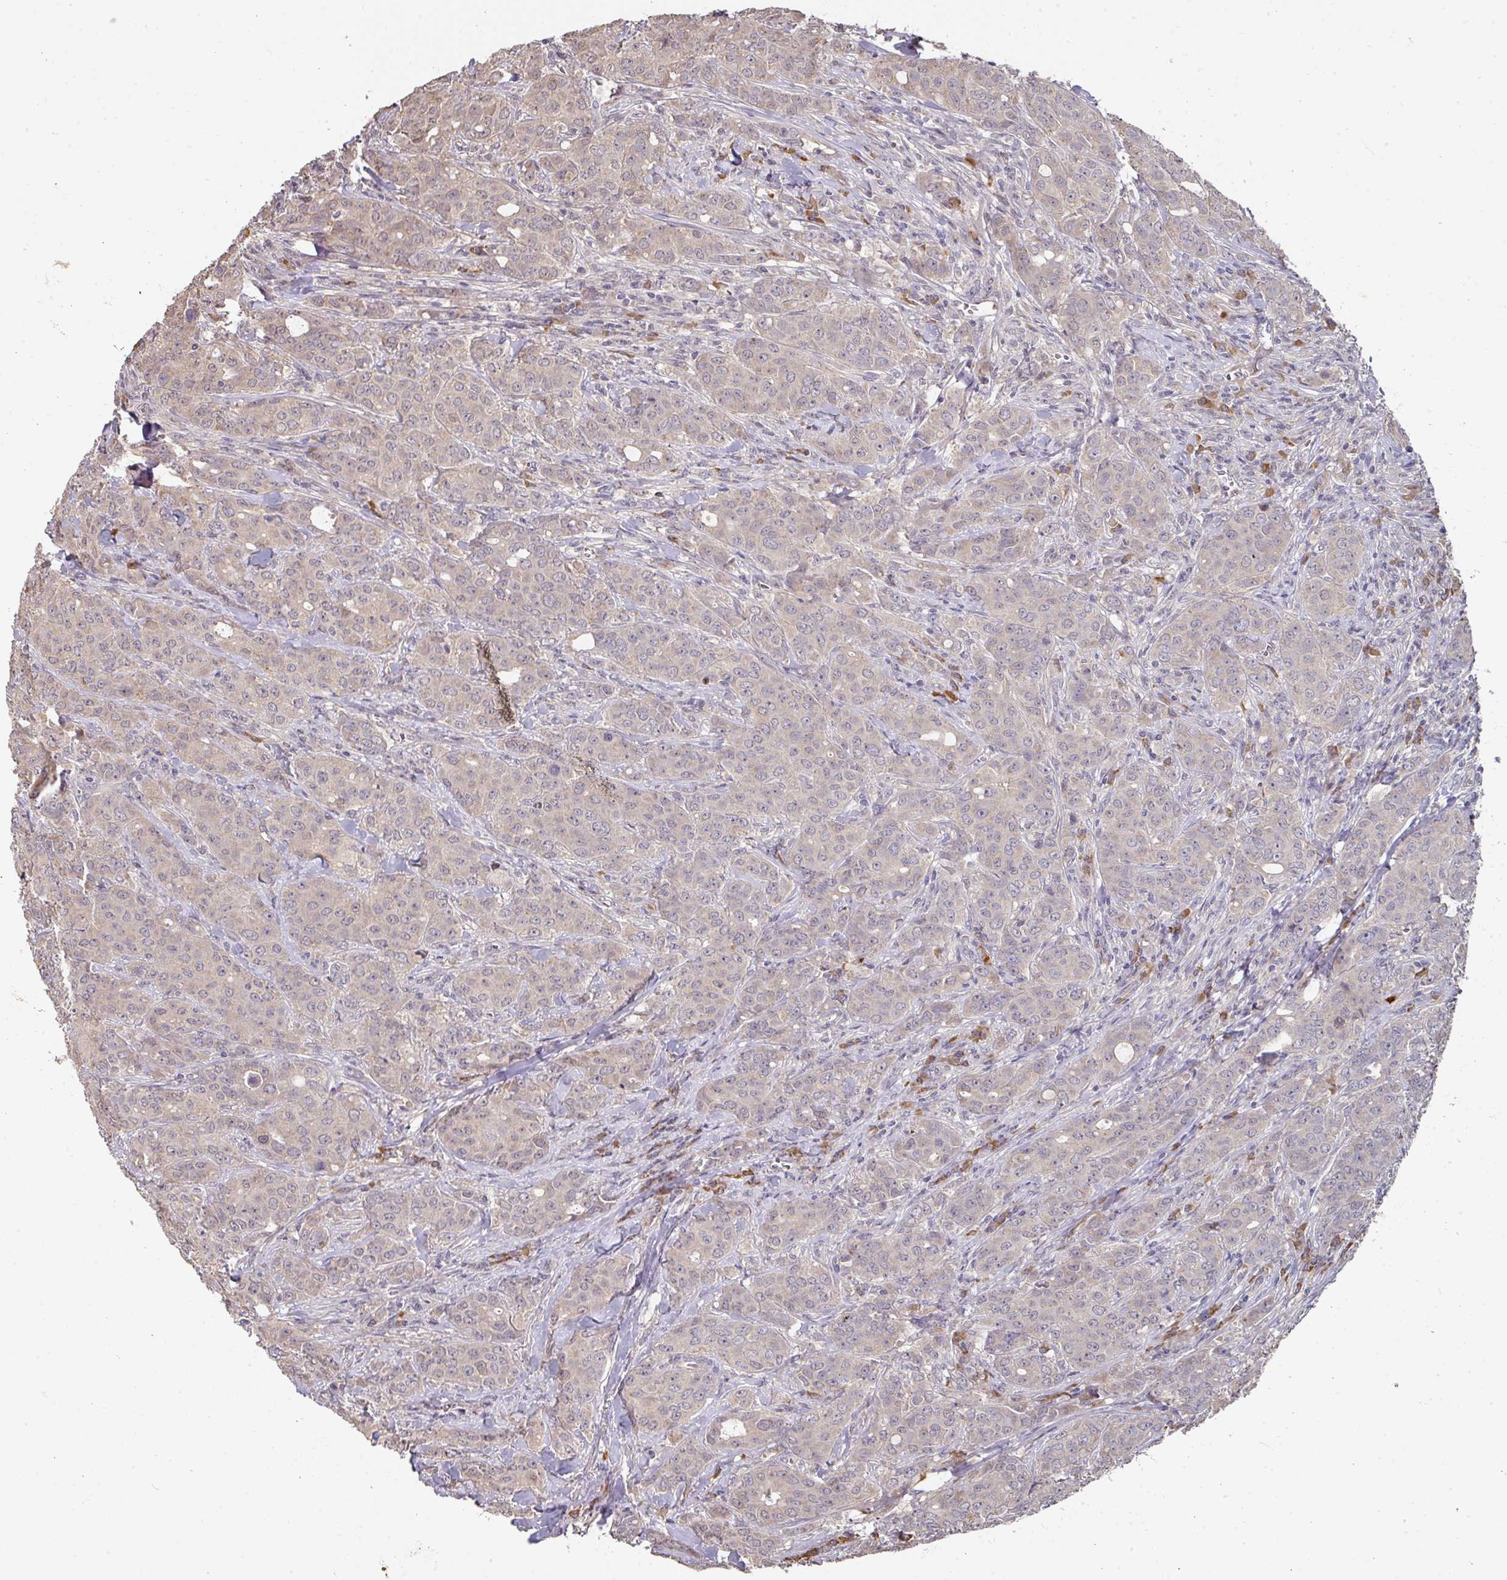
{"staining": {"intensity": "weak", "quantity": "<25%", "location": "cytoplasmic/membranous"}, "tissue": "breast cancer", "cell_type": "Tumor cells", "image_type": "cancer", "snomed": [{"axis": "morphology", "description": "Duct carcinoma"}, {"axis": "topography", "description": "Breast"}], "caption": "Human breast cancer stained for a protein using IHC demonstrates no expression in tumor cells.", "gene": "ACVR2B", "patient": {"sex": "female", "age": 43}}